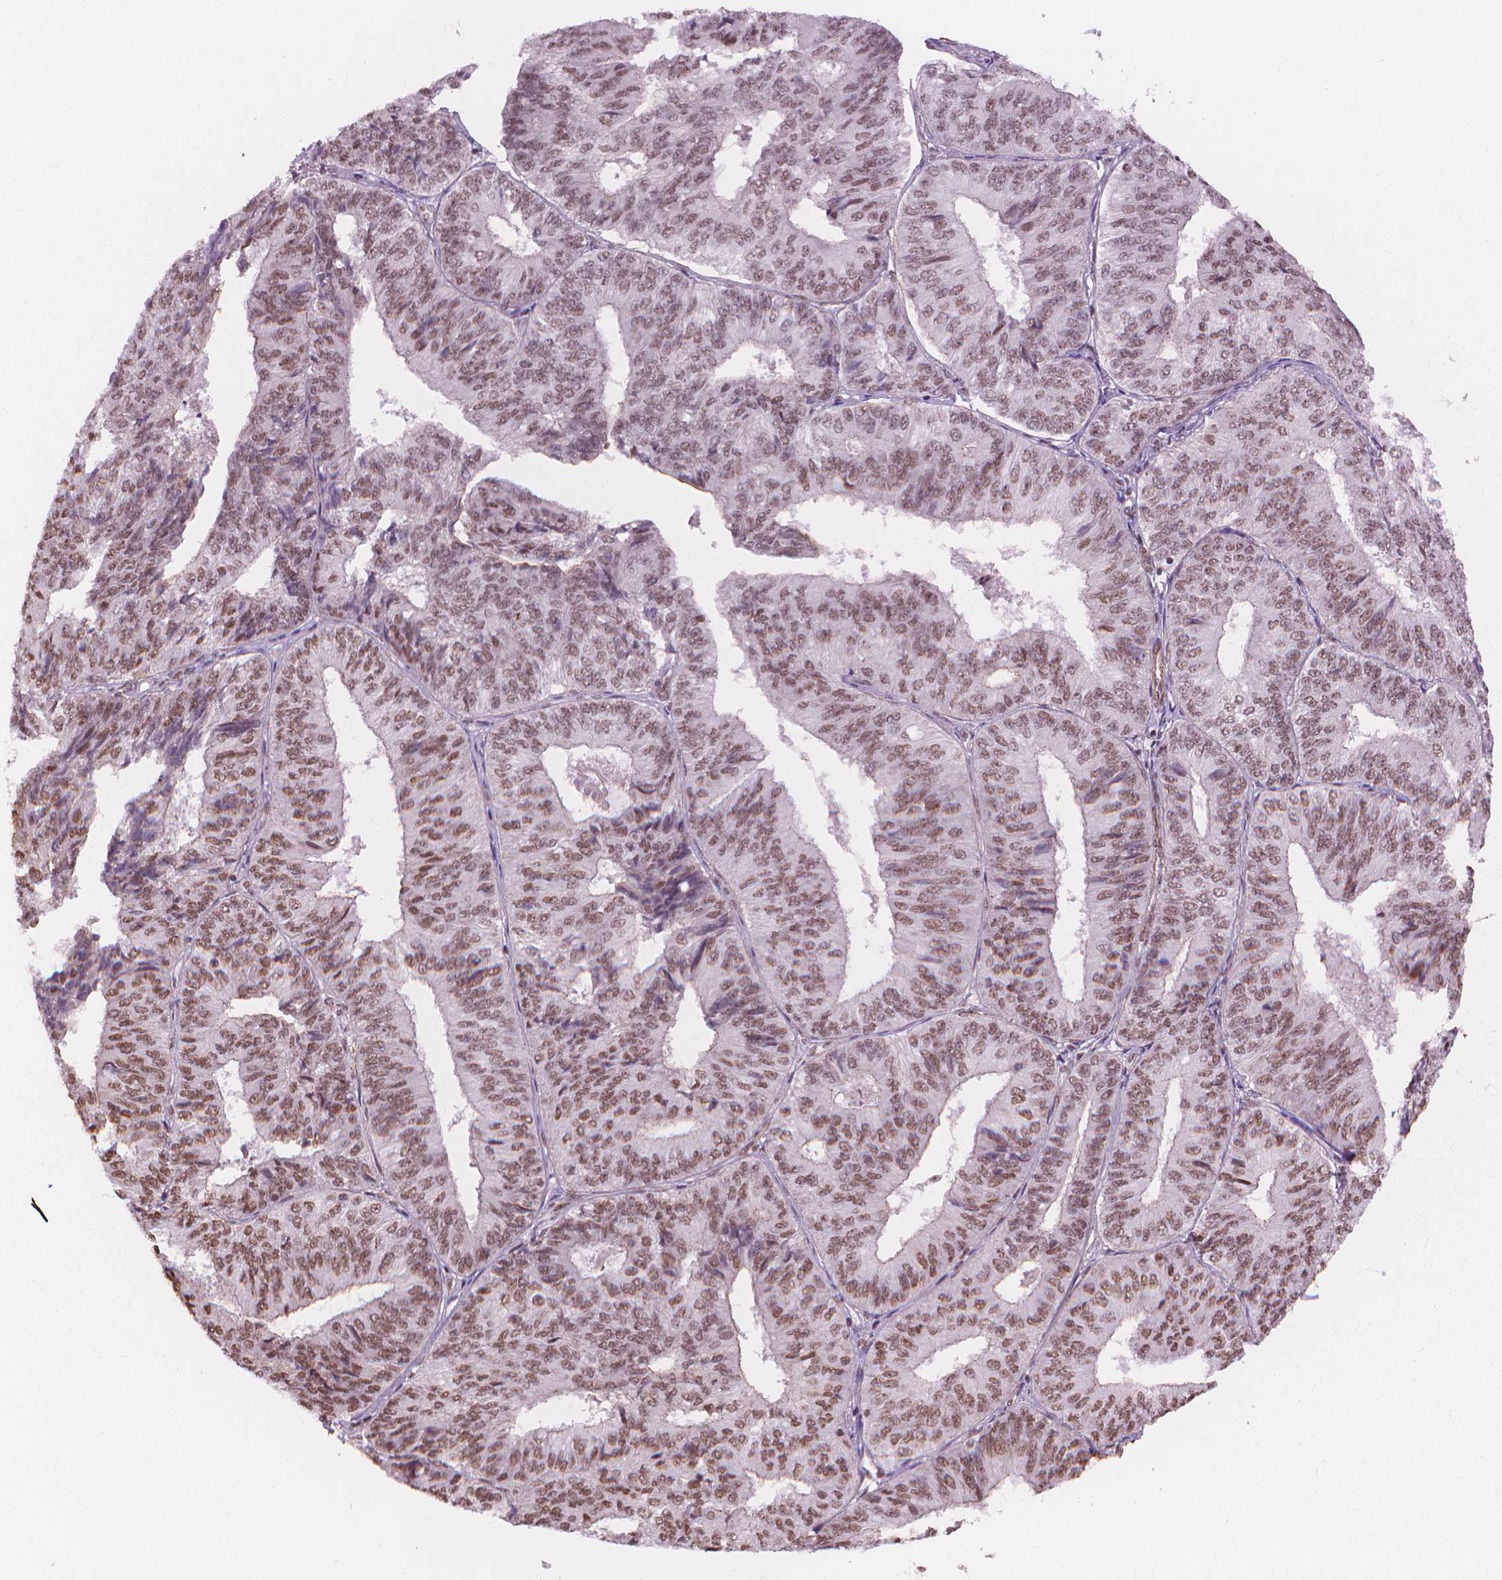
{"staining": {"intensity": "moderate", "quantity": "25%-75%", "location": "nuclear"}, "tissue": "endometrial cancer", "cell_type": "Tumor cells", "image_type": "cancer", "snomed": [{"axis": "morphology", "description": "Adenocarcinoma, NOS"}, {"axis": "topography", "description": "Endometrium"}], "caption": "Immunohistochemistry (IHC) micrograph of neoplastic tissue: human endometrial cancer (adenocarcinoma) stained using immunohistochemistry shows medium levels of moderate protein expression localized specifically in the nuclear of tumor cells, appearing as a nuclear brown color.", "gene": "HOXD4", "patient": {"sex": "female", "age": 58}}